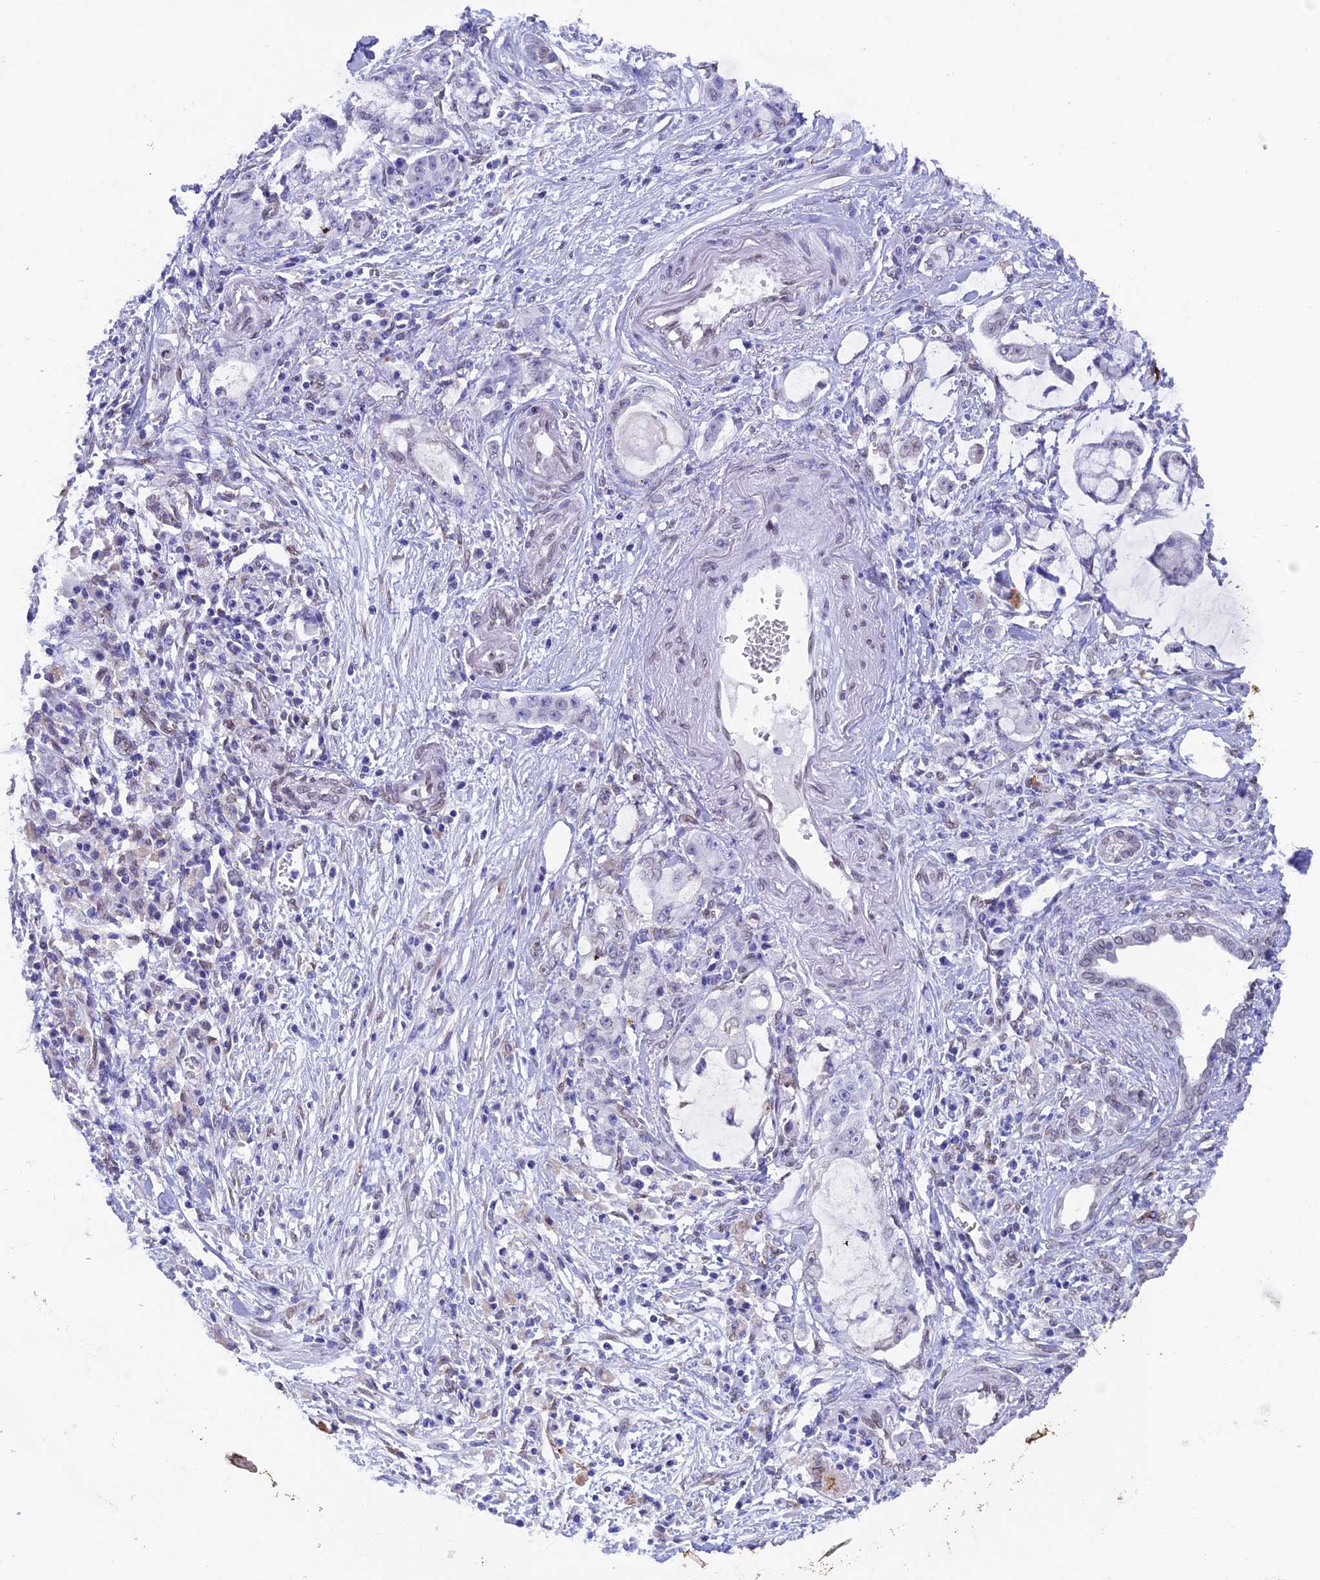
{"staining": {"intensity": "negative", "quantity": "none", "location": "none"}, "tissue": "pancreatic cancer", "cell_type": "Tumor cells", "image_type": "cancer", "snomed": [{"axis": "morphology", "description": "Adenocarcinoma, NOS"}, {"axis": "topography", "description": "Pancreas"}], "caption": "IHC of human adenocarcinoma (pancreatic) shows no expression in tumor cells.", "gene": "TMPRSS7", "patient": {"sex": "female", "age": 73}}